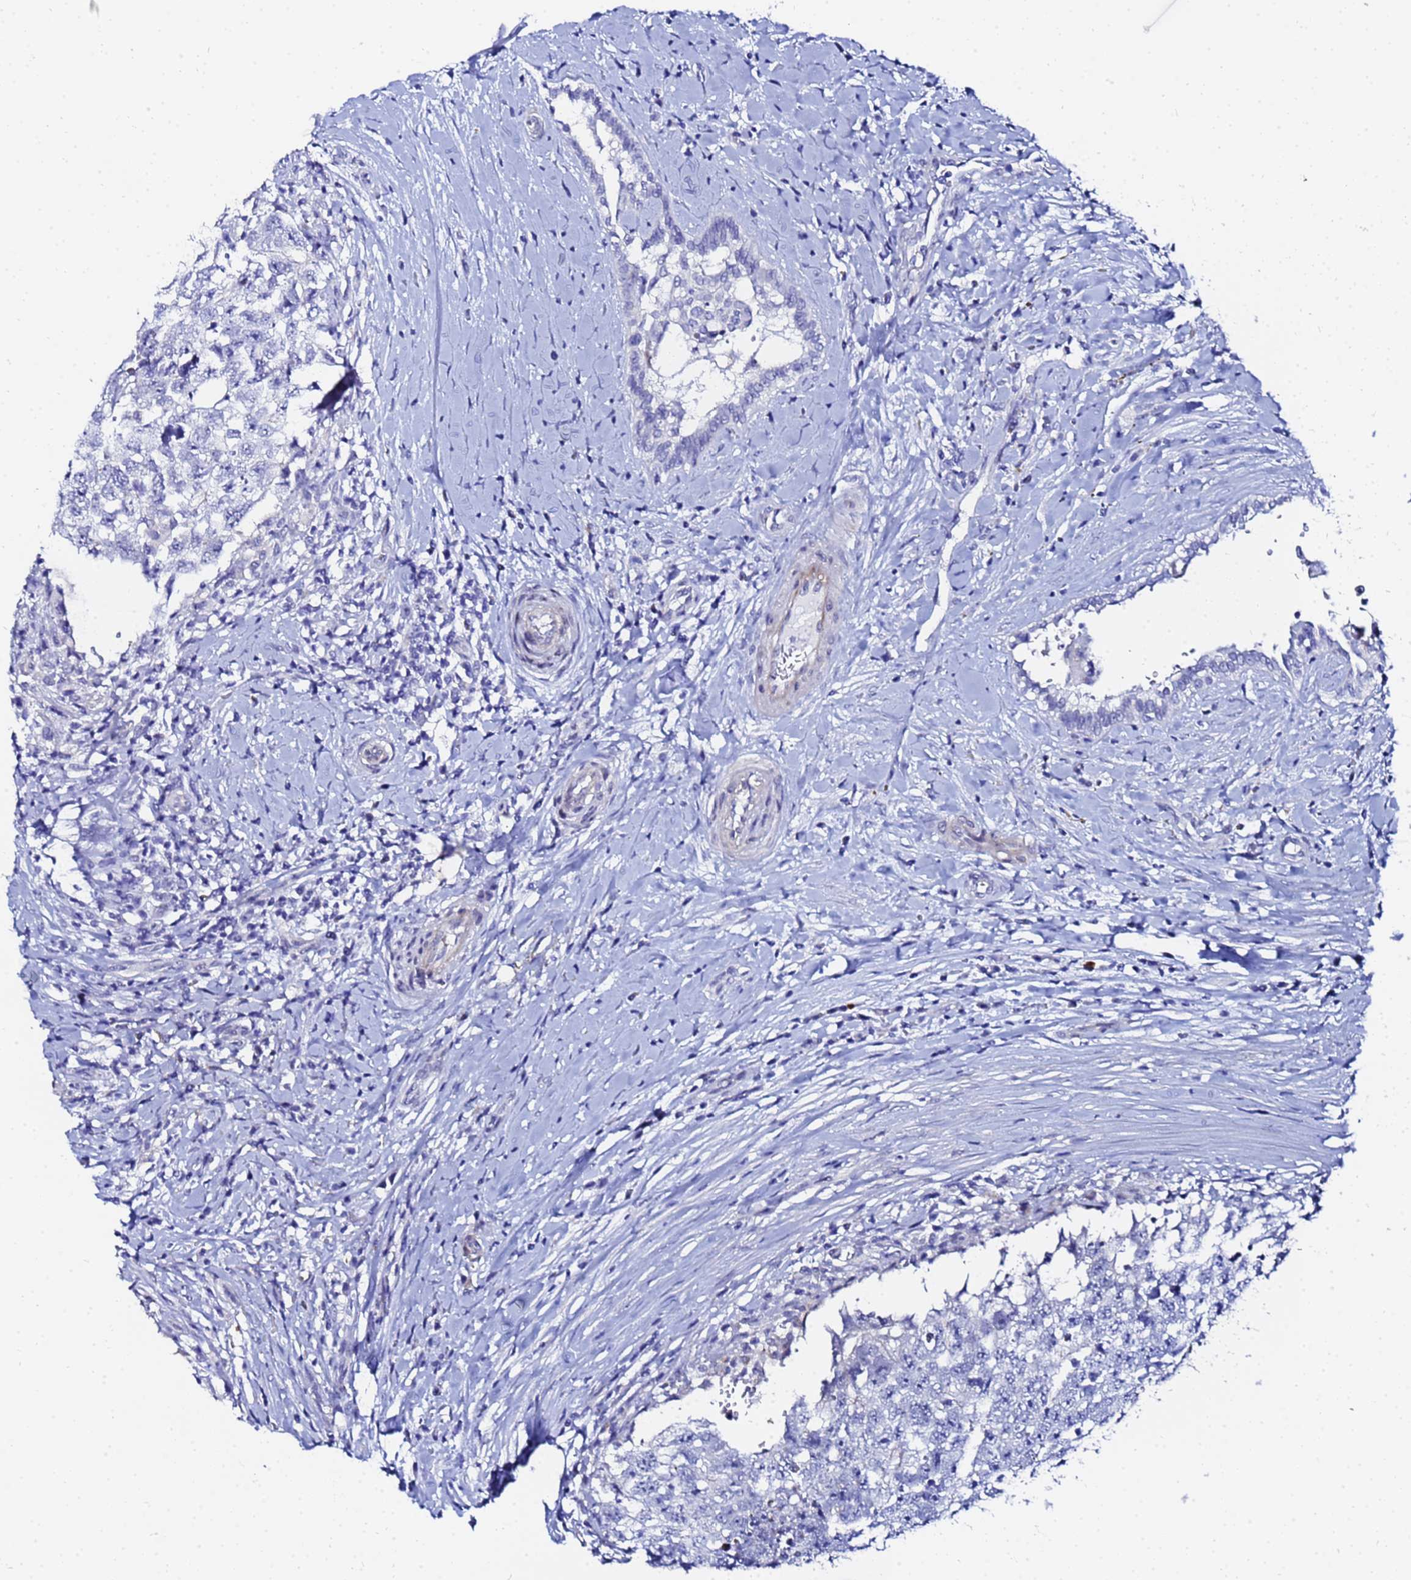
{"staining": {"intensity": "negative", "quantity": "none", "location": "none"}, "tissue": "testis cancer", "cell_type": "Tumor cells", "image_type": "cancer", "snomed": [{"axis": "morphology", "description": "Seminoma, NOS"}, {"axis": "morphology", "description": "Carcinoma, Embryonal, NOS"}, {"axis": "topography", "description": "Testis"}], "caption": "Image shows no significant protein positivity in tumor cells of testis embryonal carcinoma.", "gene": "ZNF26", "patient": {"sex": "male", "age": 29}}